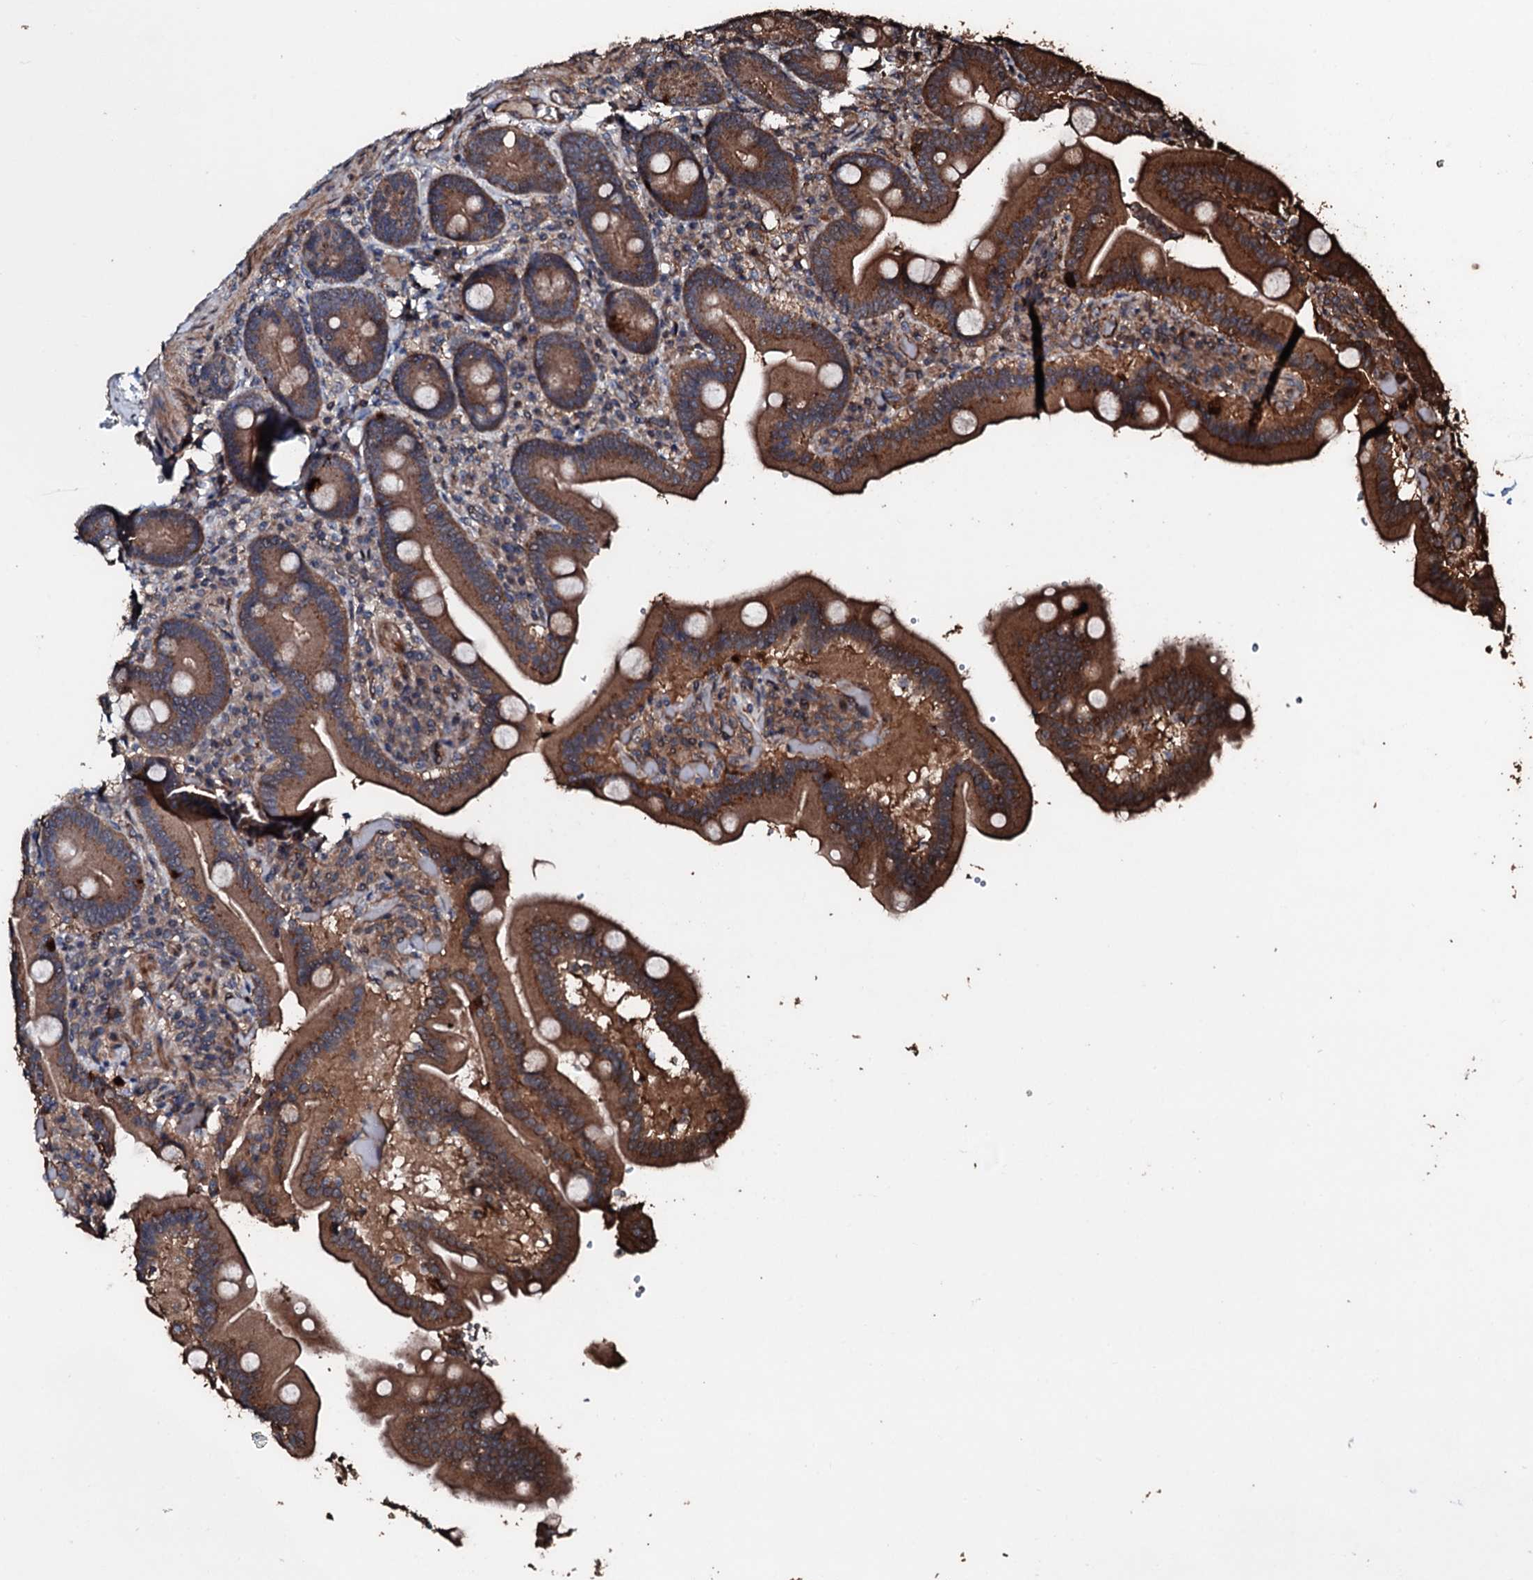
{"staining": {"intensity": "strong", "quantity": ">75%", "location": "cytoplasmic/membranous"}, "tissue": "duodenum", "cell_type": "Glandular cells", "image_type": "normal", "snomed": [{"axis": "morphology", "description": "Normal tissue, NOS"}, {"axis": "topography", "description": "Duodenum"}], "caption": "Immunohistochemistry of normal human duodenum displays high levels of strong cytoplasmic/membranous expression in about >75% of glandular cells. The staining was performed using DAB, with brown indicating positive protein expression. Nuclei are stained blue with hematoxylin.", "gene": "KIF18A", "patient": {"sex": "female", "age": 62}}